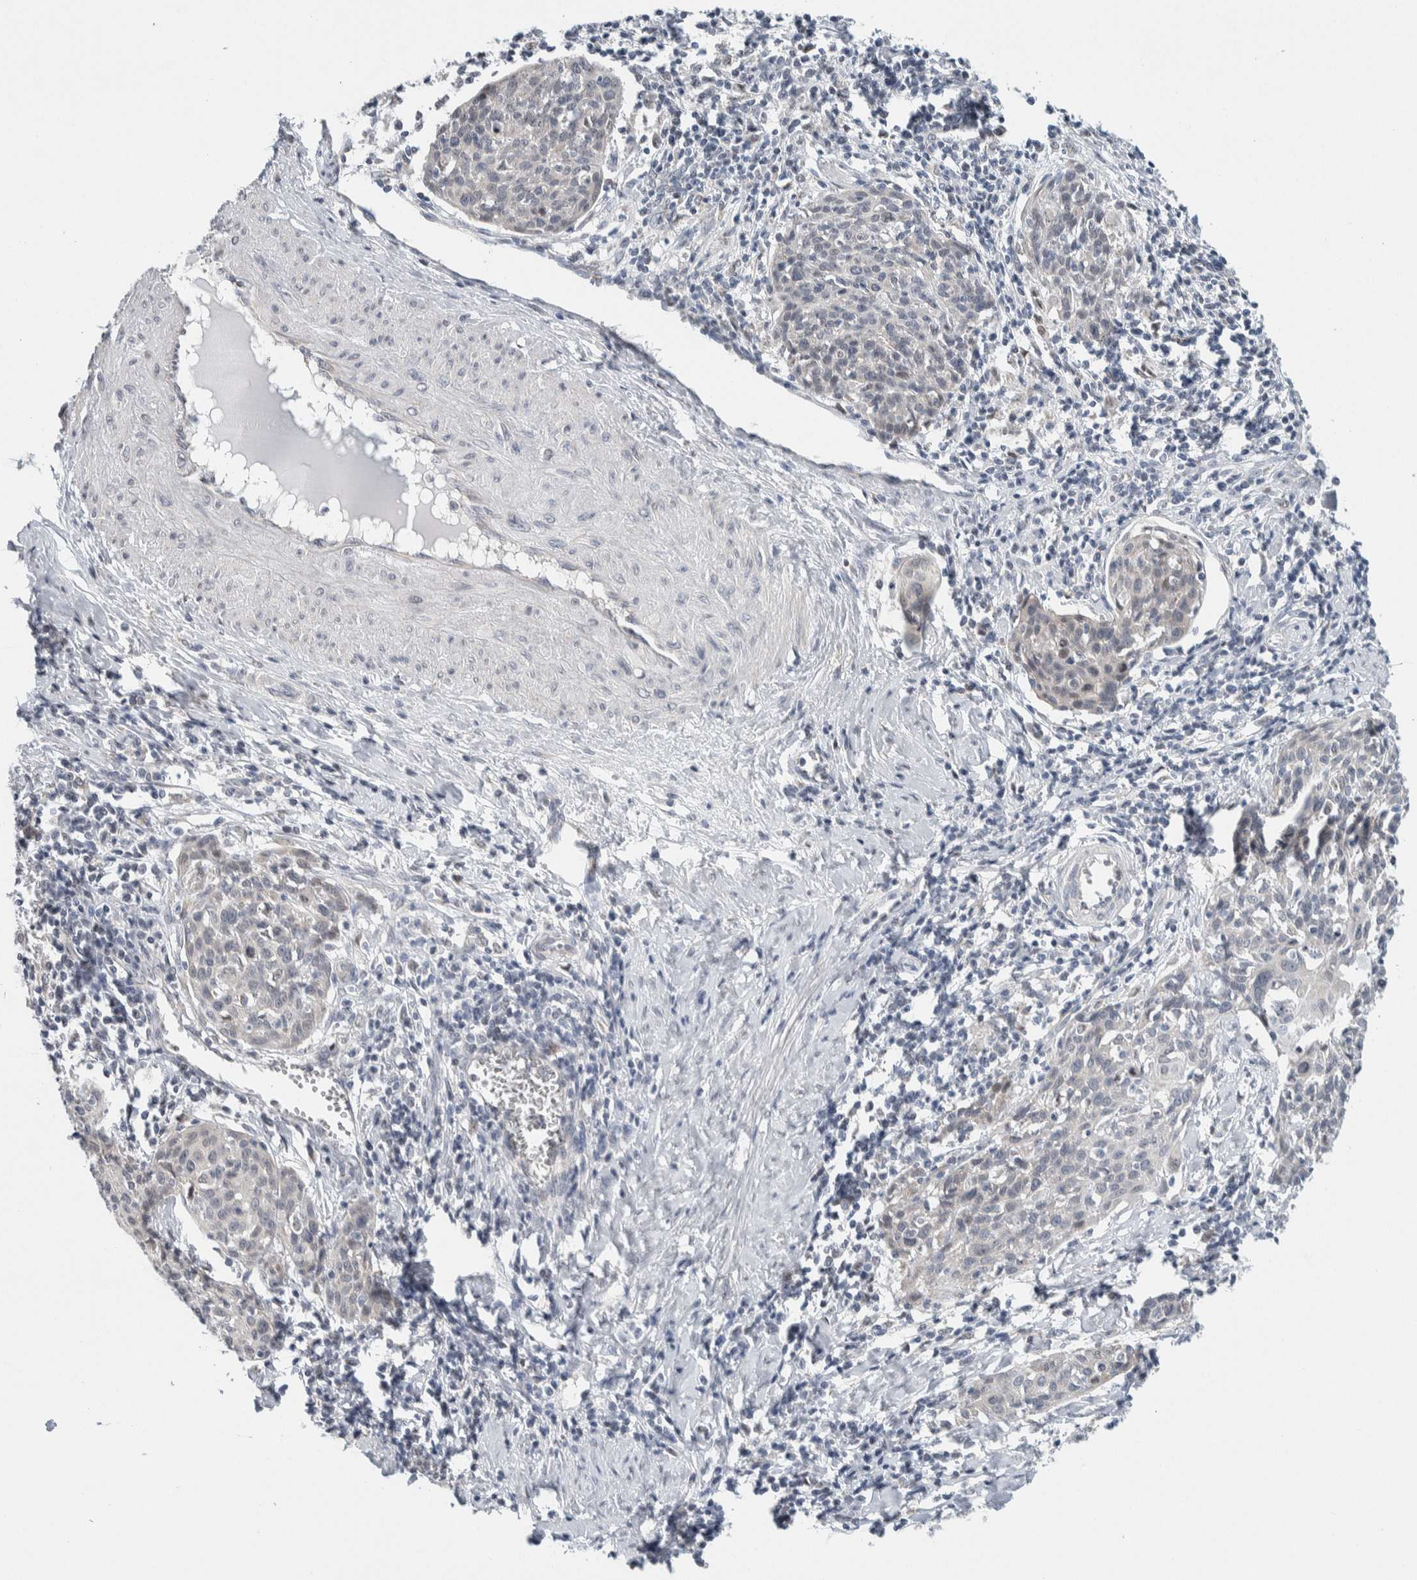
{"staining": {"intensity": "negative", "quantity": "none", "location": "none"}, "tissue": "cervical cancer", "cell_type": "Tumor cells", "image_type": "cancer", "snomed": [{"axis": "morphology", "description": "Squamous cell carcinoma, NOS"}, {"axis": "topography", "description": "Cervix"}], "caption": "Cervical cancer (squamous cell carcinoma) was stained to show a protein in brown. There is no significant positivity in tumor cells.", "gene": "NEUROD1", "patient": {"sex": "female", "age": 38}}